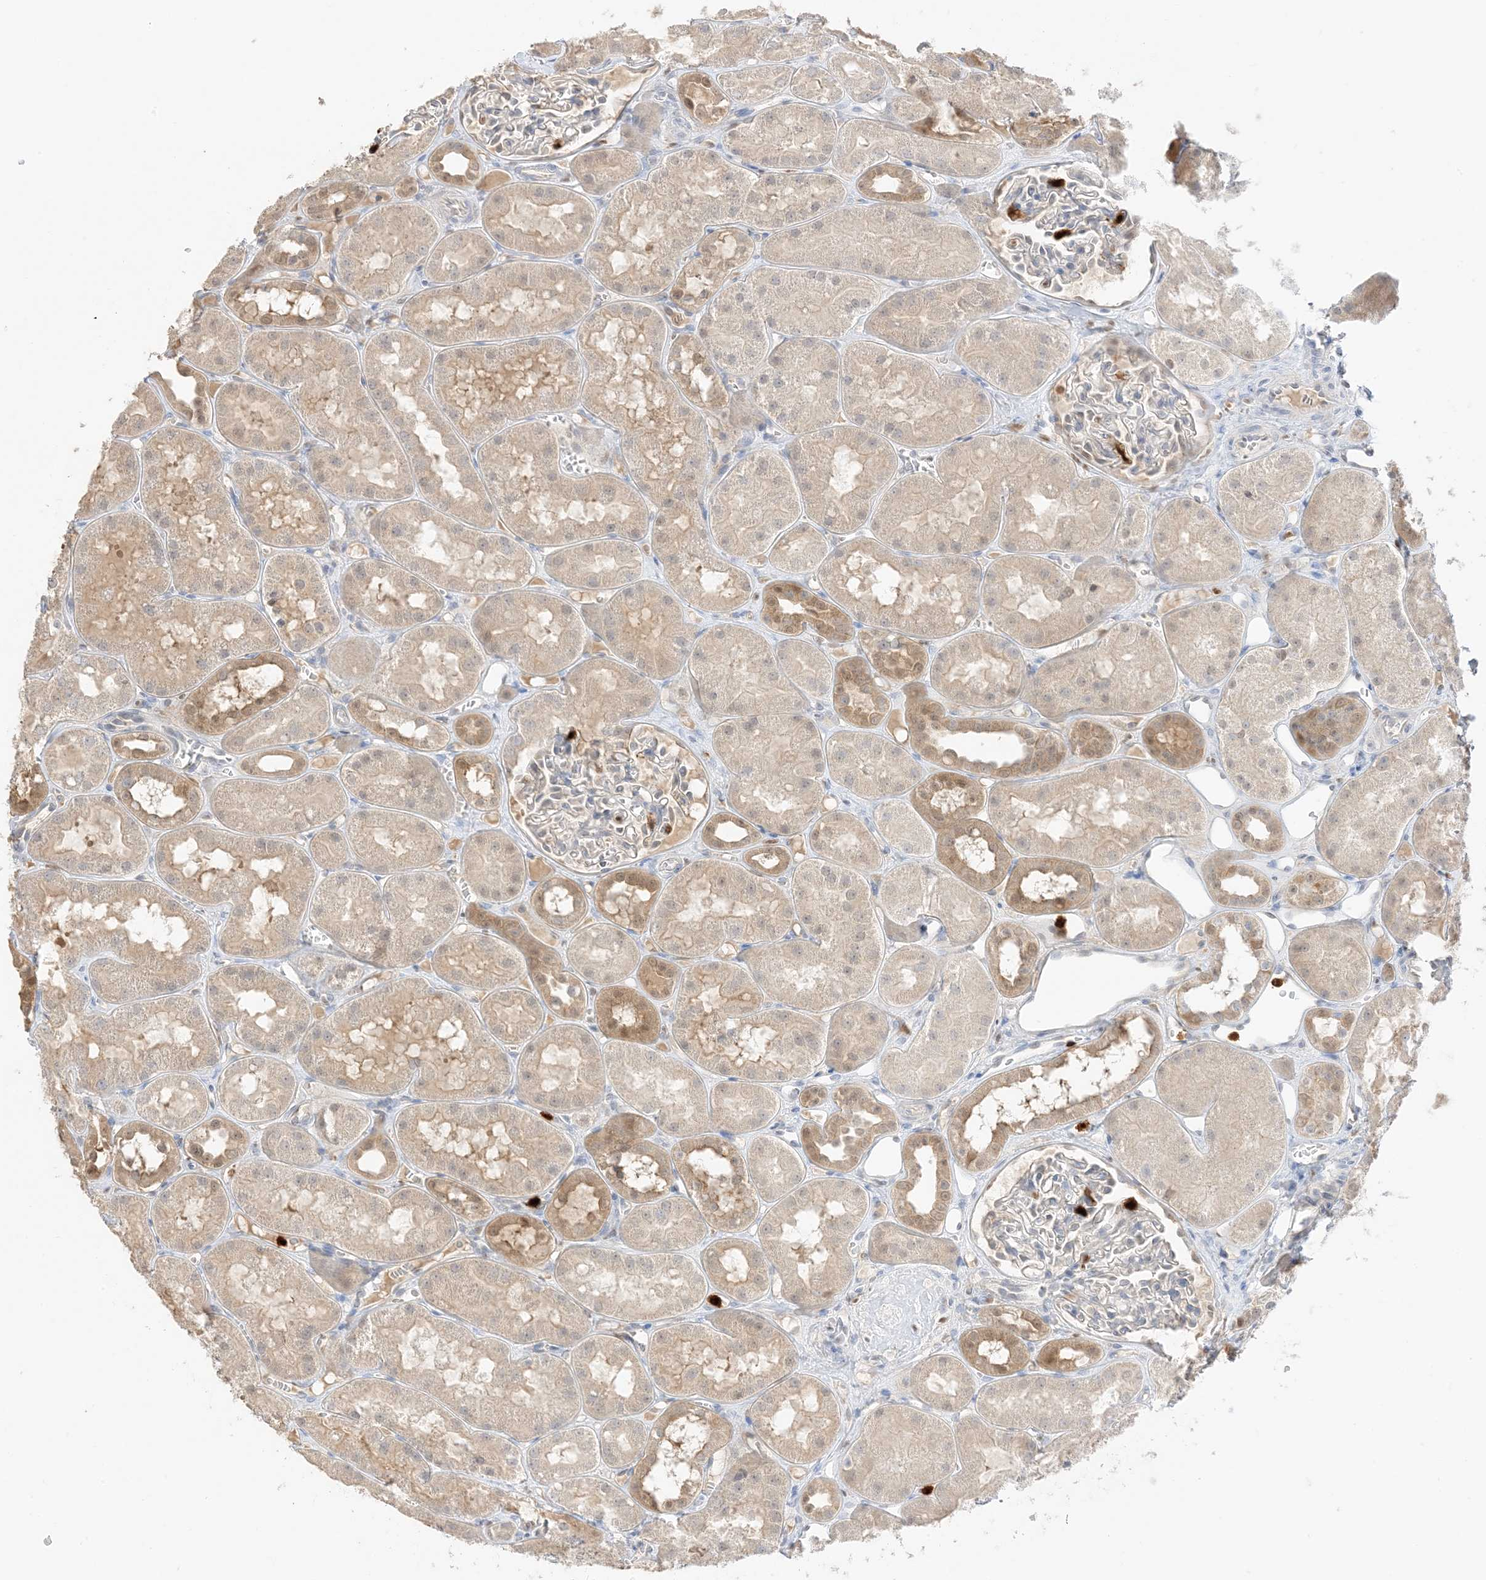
{"staining": {"intensity": "negative", "quantity": "none", "location": "none"}, "tissue": "kidney", "cell_type": "Cells in glomeruli", "image_type": "normal", "snomed": [{"axis": "morphology", "description": "Normal tissue, NOS"}, {"axis": "topography", "description": "Kidney"}], "caption": "An immunohistochemistry photomicrograph of unremarkable kidney is shown. There is no staining in cells in glomeruli of kidney.", "gene": "GCA", "patient": {"sex": "male", "age": 16}}